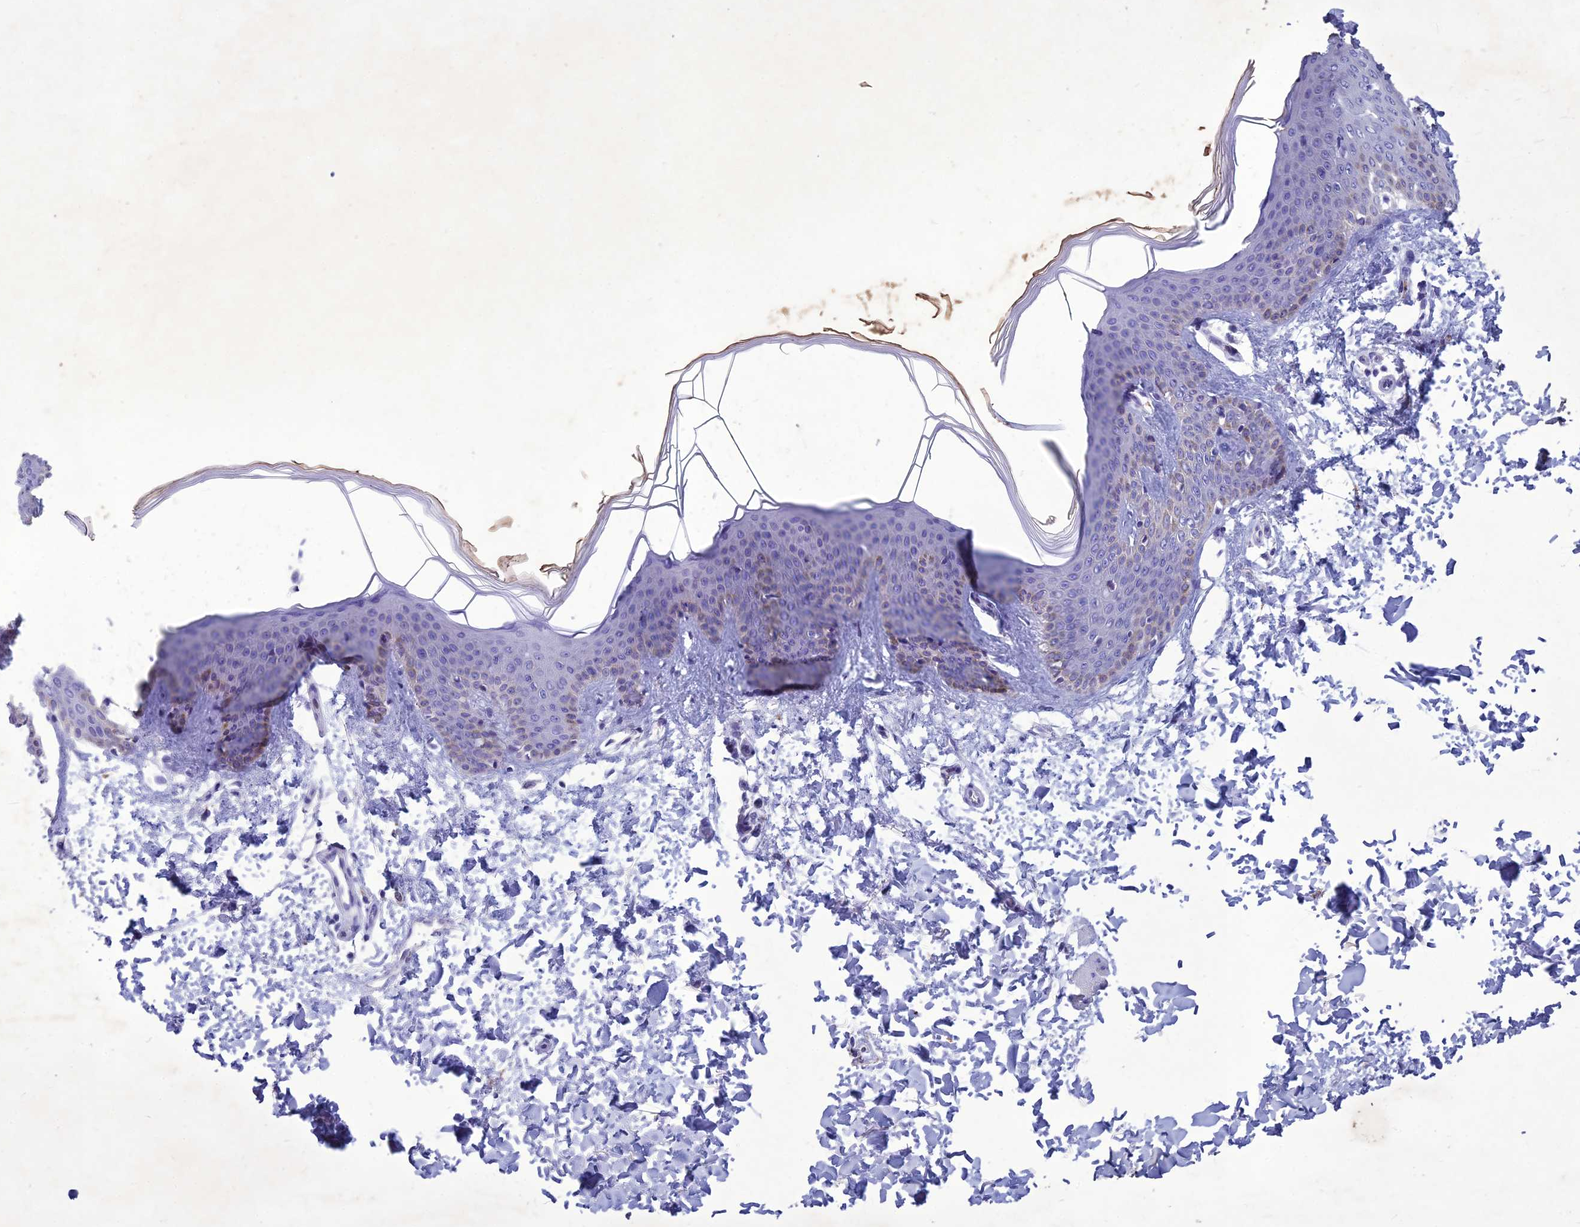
{"staining": {"intensity": "negative", "quantity": "none", "location": "none"}, "tissue": "skin", "cell_type": "Fibroblasts", "image_type": "normal", "snomed": [{"axis": "morphology", "description": "Normal tissue, NOS"}, {"axis": "topography", "description": "Skin"}], "caption": "This is a photomicrograph of immunohistochemistry staining of unremarkable skin, which shows no staining in fibroblasts. Brightfield microscopy of IHC stained with DAB (brown) and hematoxylin (blue), captured at high magnification.", "gene": "IFT172", "patient": {"sex": "male", "age": 36}}